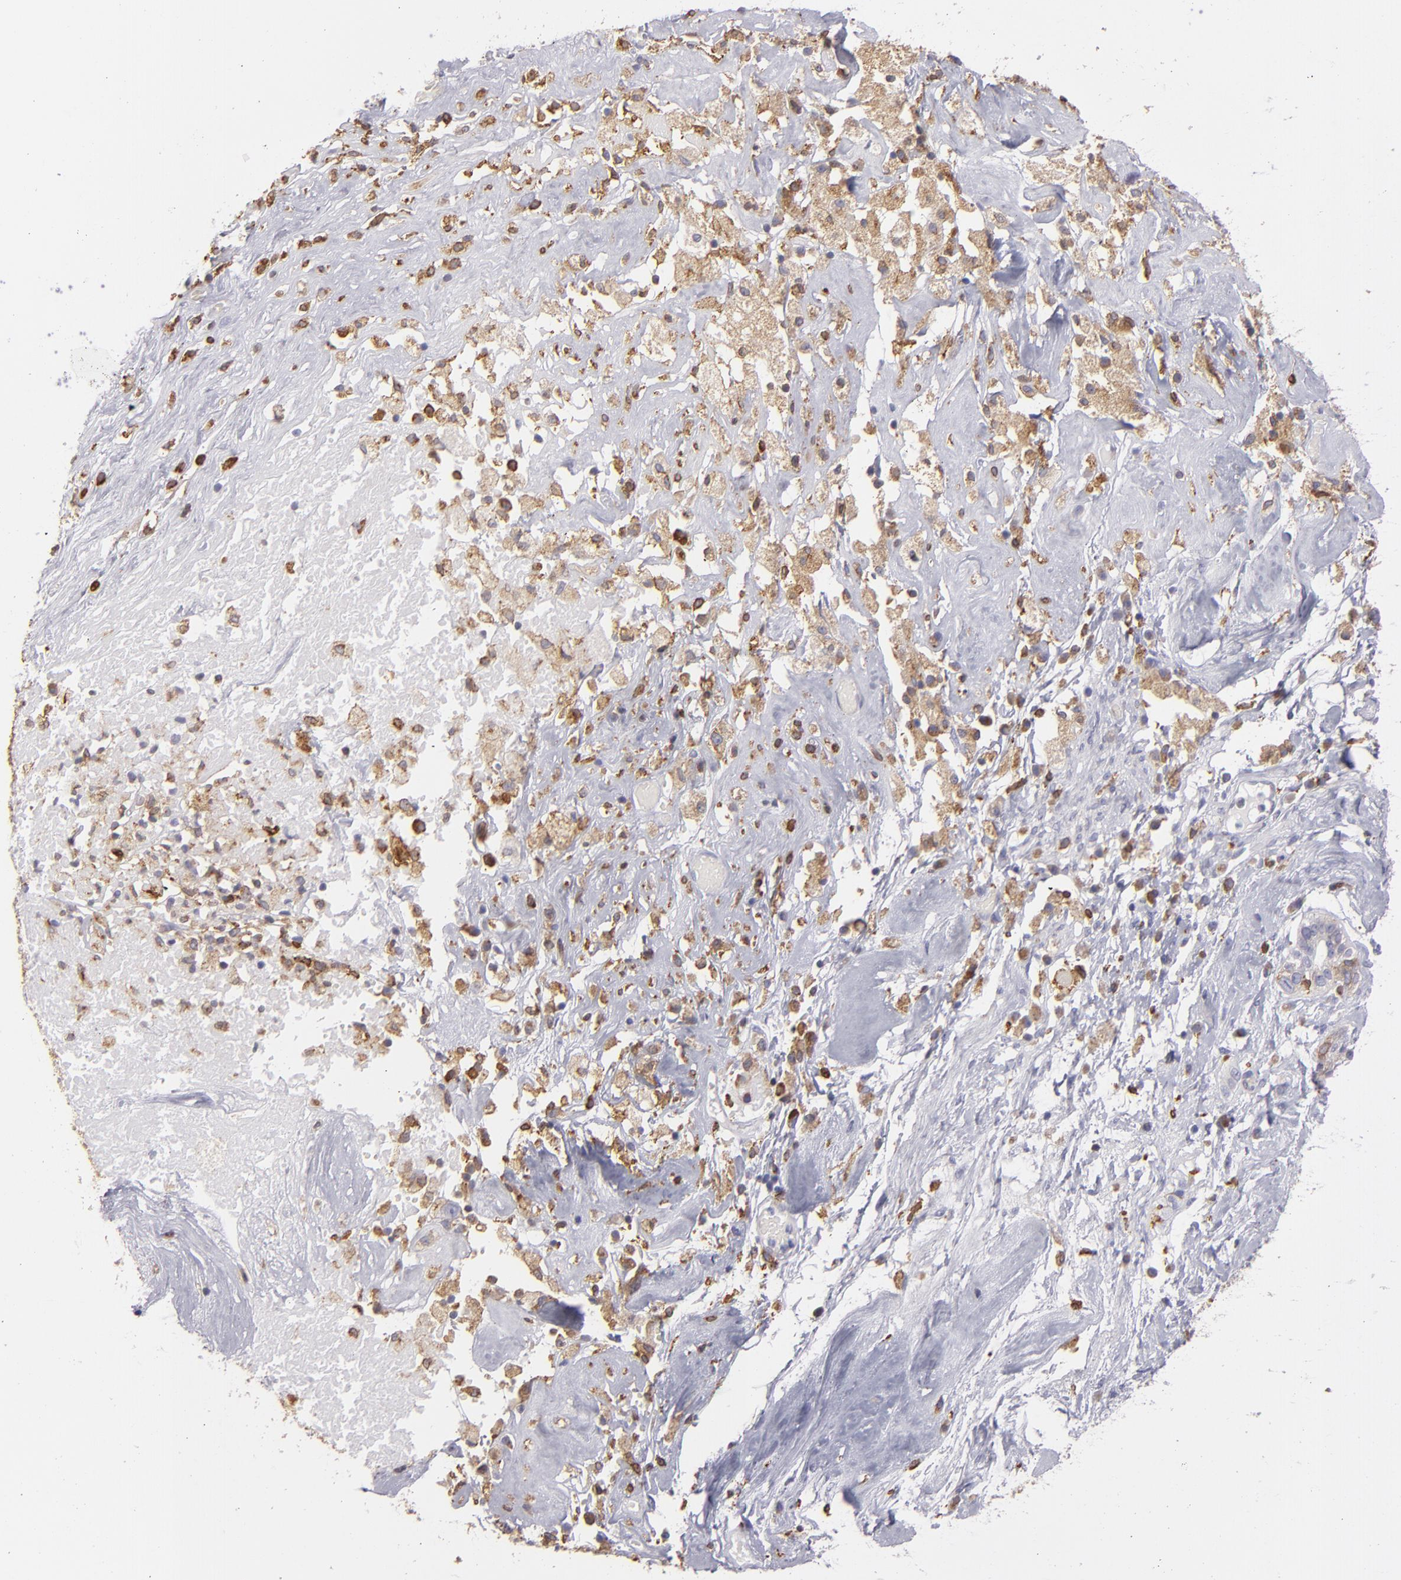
{"staining": {"intensity": "moderate", "quantity": "<25%", "location": "cytoplasmic/membranous"}, "tissue": "ovarian cancer", "cell_type": "Tumor cells", "image_type": "cancer", "snomed": [{"axis": "morphology", "description": "Normal tissue, NOS"}, {"axis": "morphology", "description": "Cystadenocarcinoma, serous, NOS"}, {"axis": "topography", "description": "Ovary"}], "caption": "This photomicrograph displays immunohistochemistry (IHC) staining of human ovarian cancer, with low moderate cytoplasmic/membranous positivity in about <25% of tumor cells.", "gene": "CD74", "patient": {"sex": "female", "age": 62}}